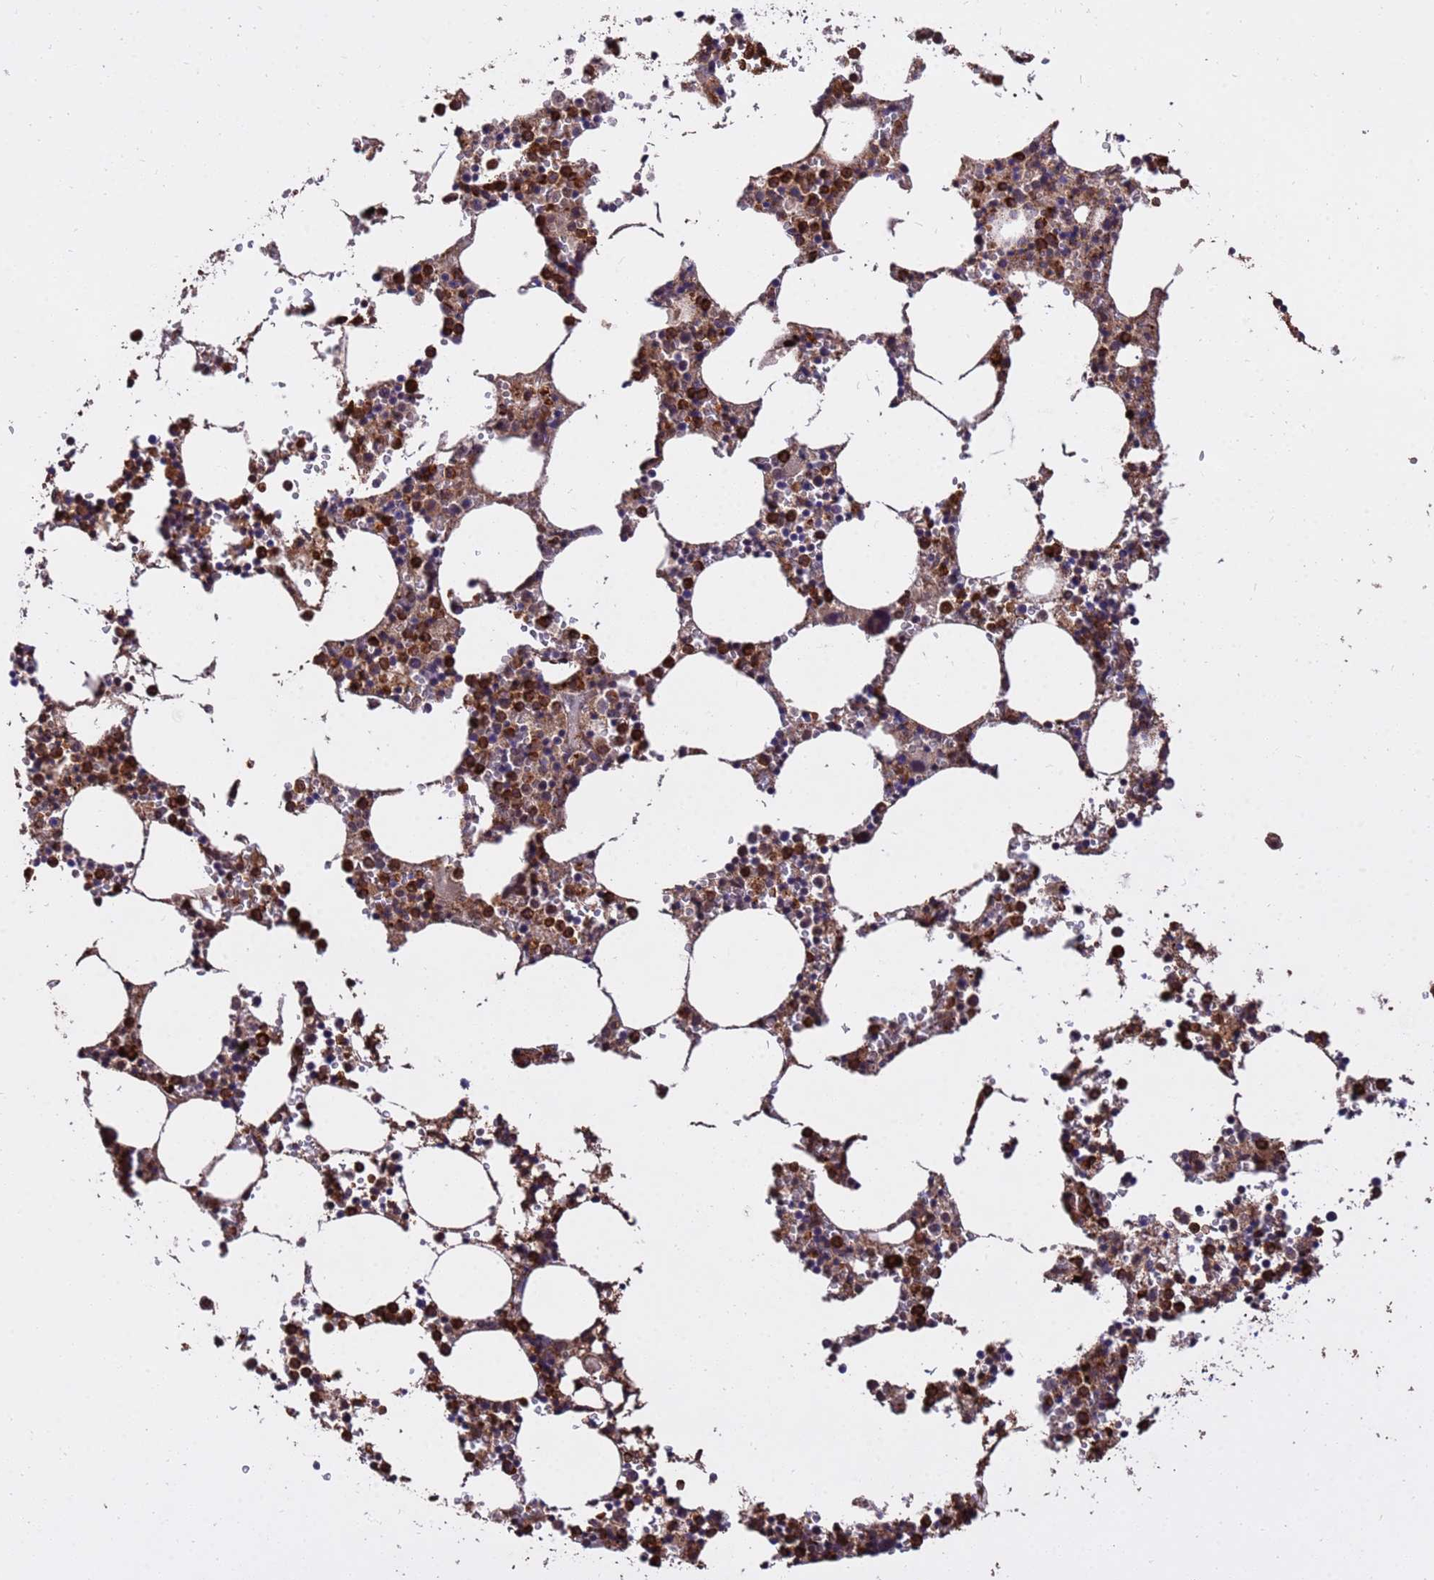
{"staining": {"intensity": "strong", "quantity": "25%-75%", "location": "cytoplasmic/membranous,nuclear"}, "tissue": "bone marrow", "cell_type": "Hematopoietic cells", "image_type": "normal", "snomed": [{"axis": "morphology", "description": "Normal tissue, NOS"}, {"axis": "topography", "description": "Bone marrow"}], "caption": "The histopathology image shows immunohistochemical staining of benign bone marrow. There is strong cytoplasmic/membranous,nuclear positivity is seen in about 25%-75% of hematopoietic cells.", "gene": "ZNF619", "patient": {"sex": "female", "age": 64}}